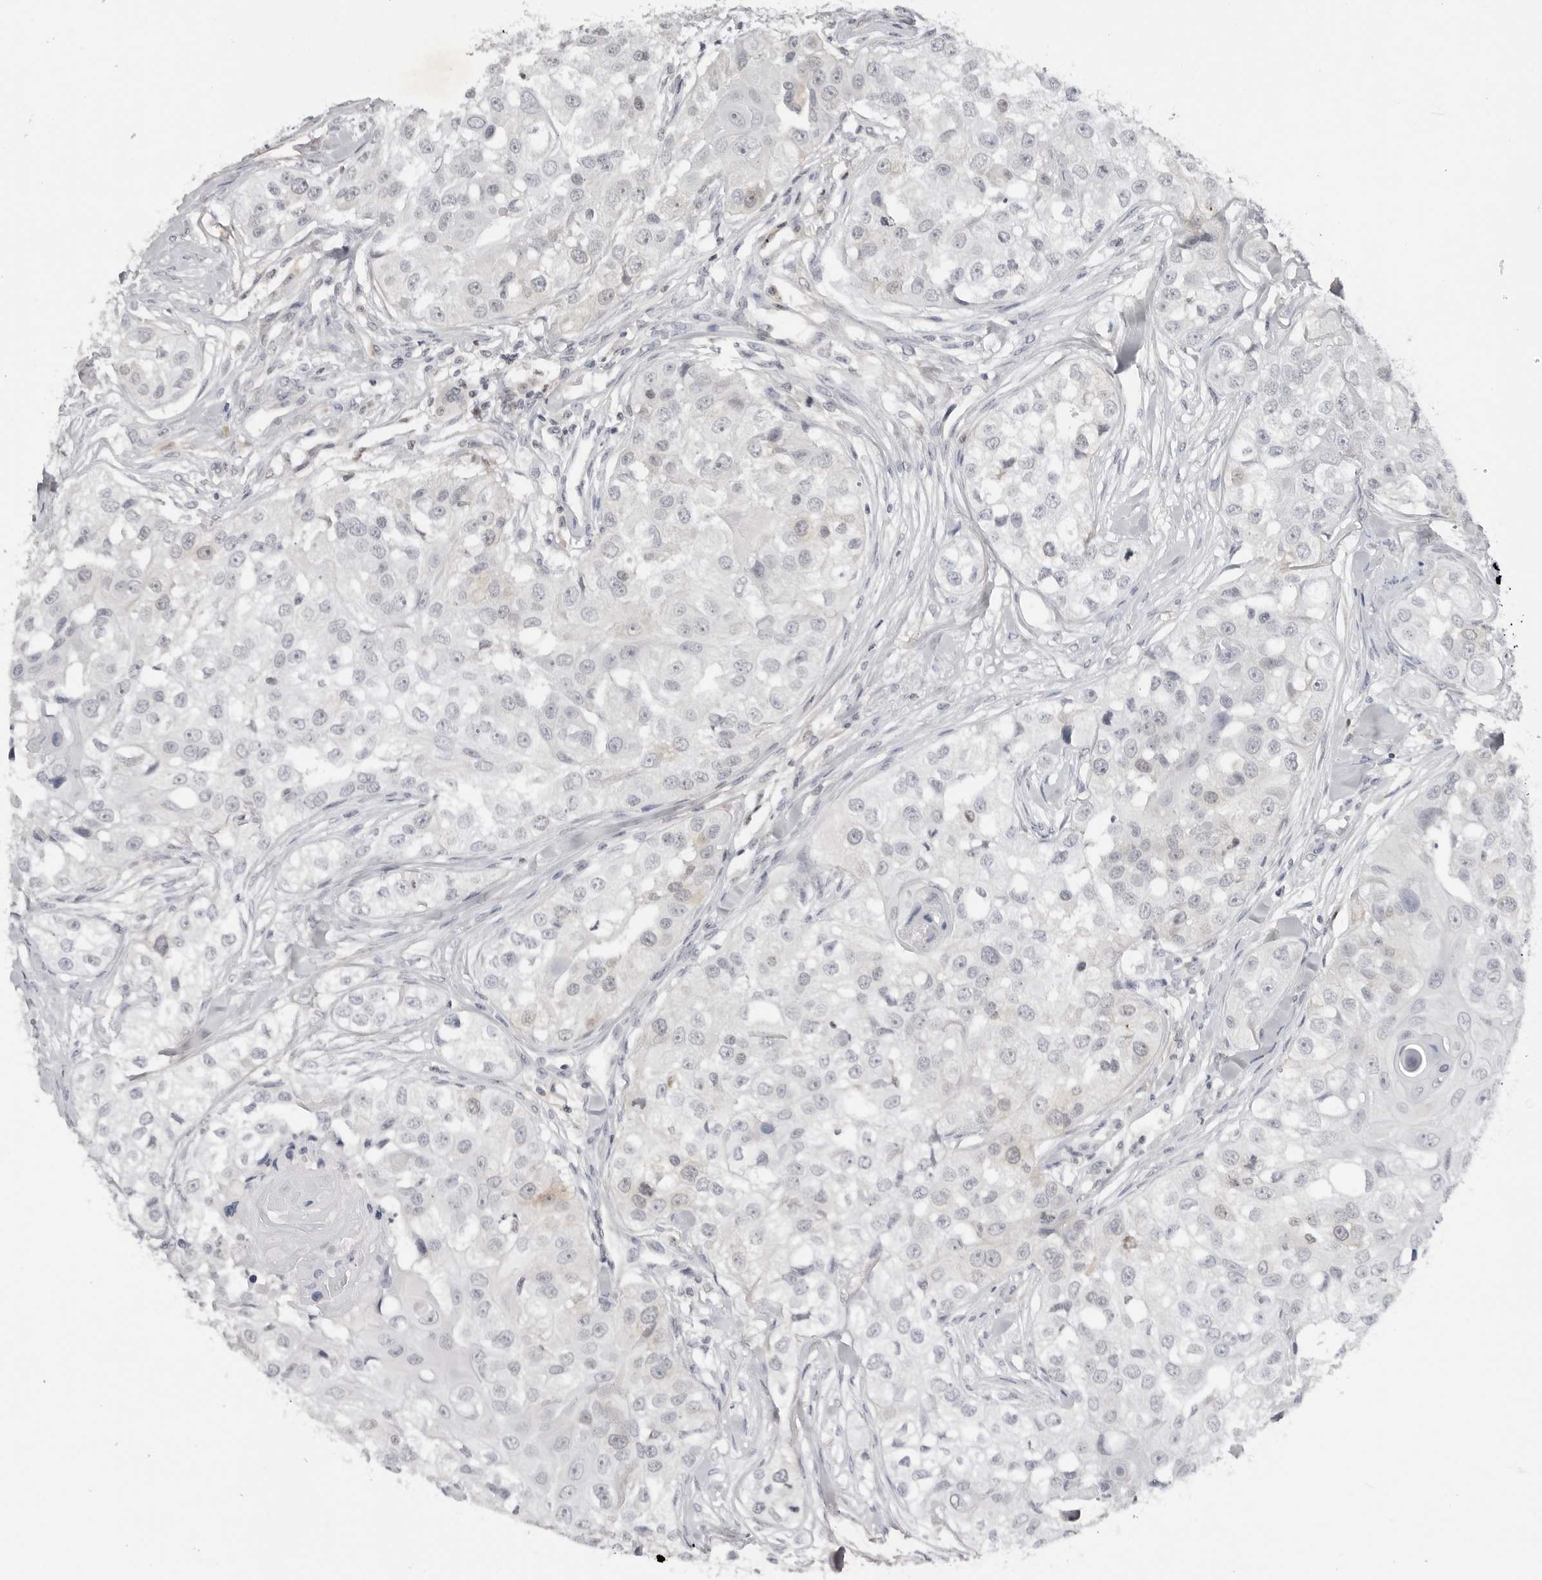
{"staining": {"intensity": "negative", "quantity": "none", "location": "none"}, "tissue": "head and neck cancer", "cell_type": "Tumor cells", "image_type": "cancer", "snomed": [{"axis": "morphology", "description": "Normal tissue, NOS"}, {"axis": "morphology", "description": "Squamous cell carcinoma, NOS"}, {"axis": "topography", "description": "Skeletal muscle"}, {"axis": "topography", "description": "Head-Neck"}], "caption": "IHC of human squamous cell carcinoma (head and neck) shows no staining in tumor cells.", "gene": "RRM1", "patient": {"sex": "male", "age": 51}}